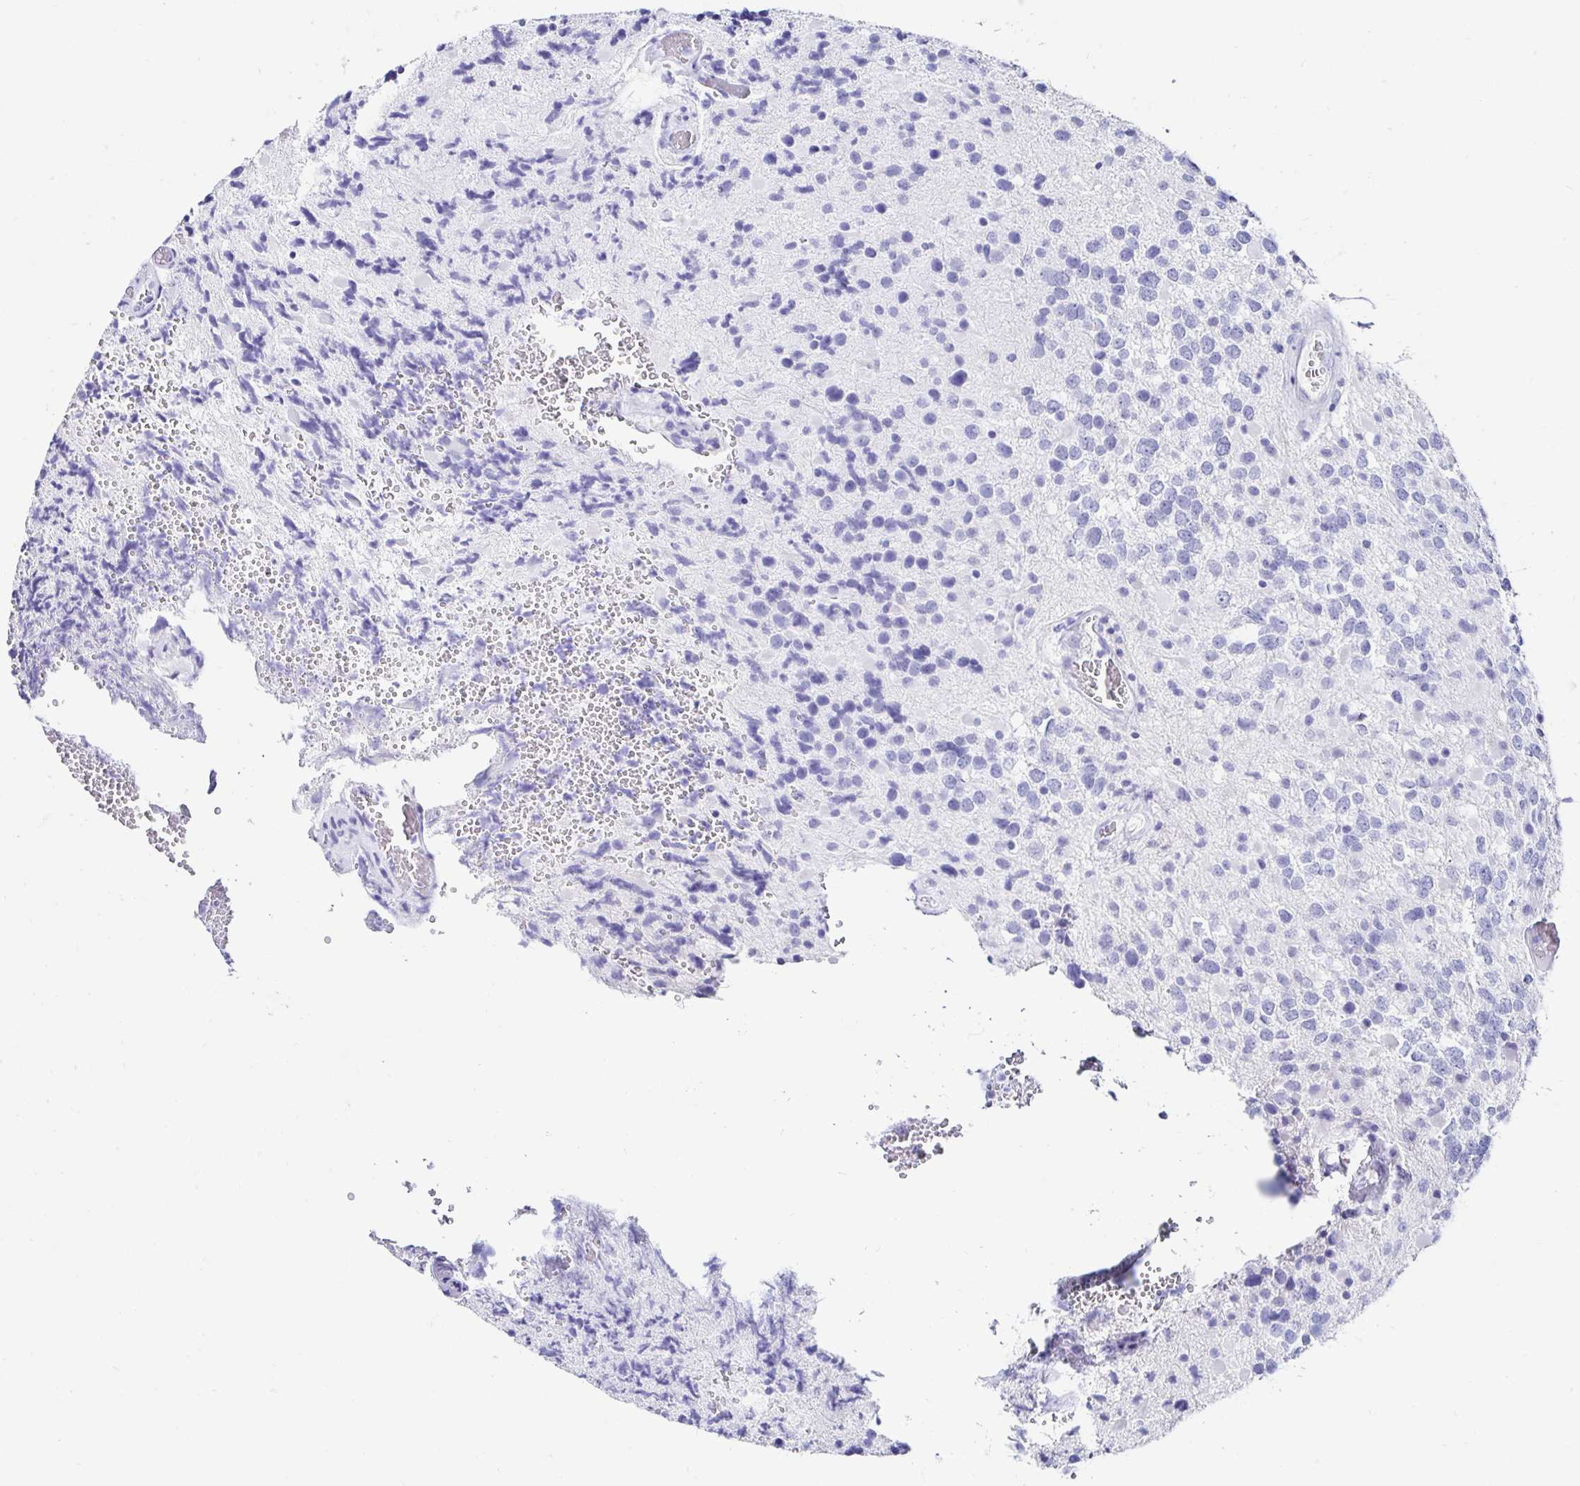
{"staining": {"intensity": "negative", "quantity": "none", "location": "none"}, "tissue": "glioma", "cell_type": "Tumor cells", "image_type": "cancer", "snomed": [{"axis": "morphology", "description": "Glioma, malignant, High grade"}, {"axis": "topography", "description": "Brain"}], "caption": "Immunohistochemistry (IHC) of glioma exhibits no staining in tumor cells. (DAB immunohistochemistry visualized using brightfield microscopy, high magnification).", "gene": "CA9", "patient": {"sex": "female", "age": 40}}